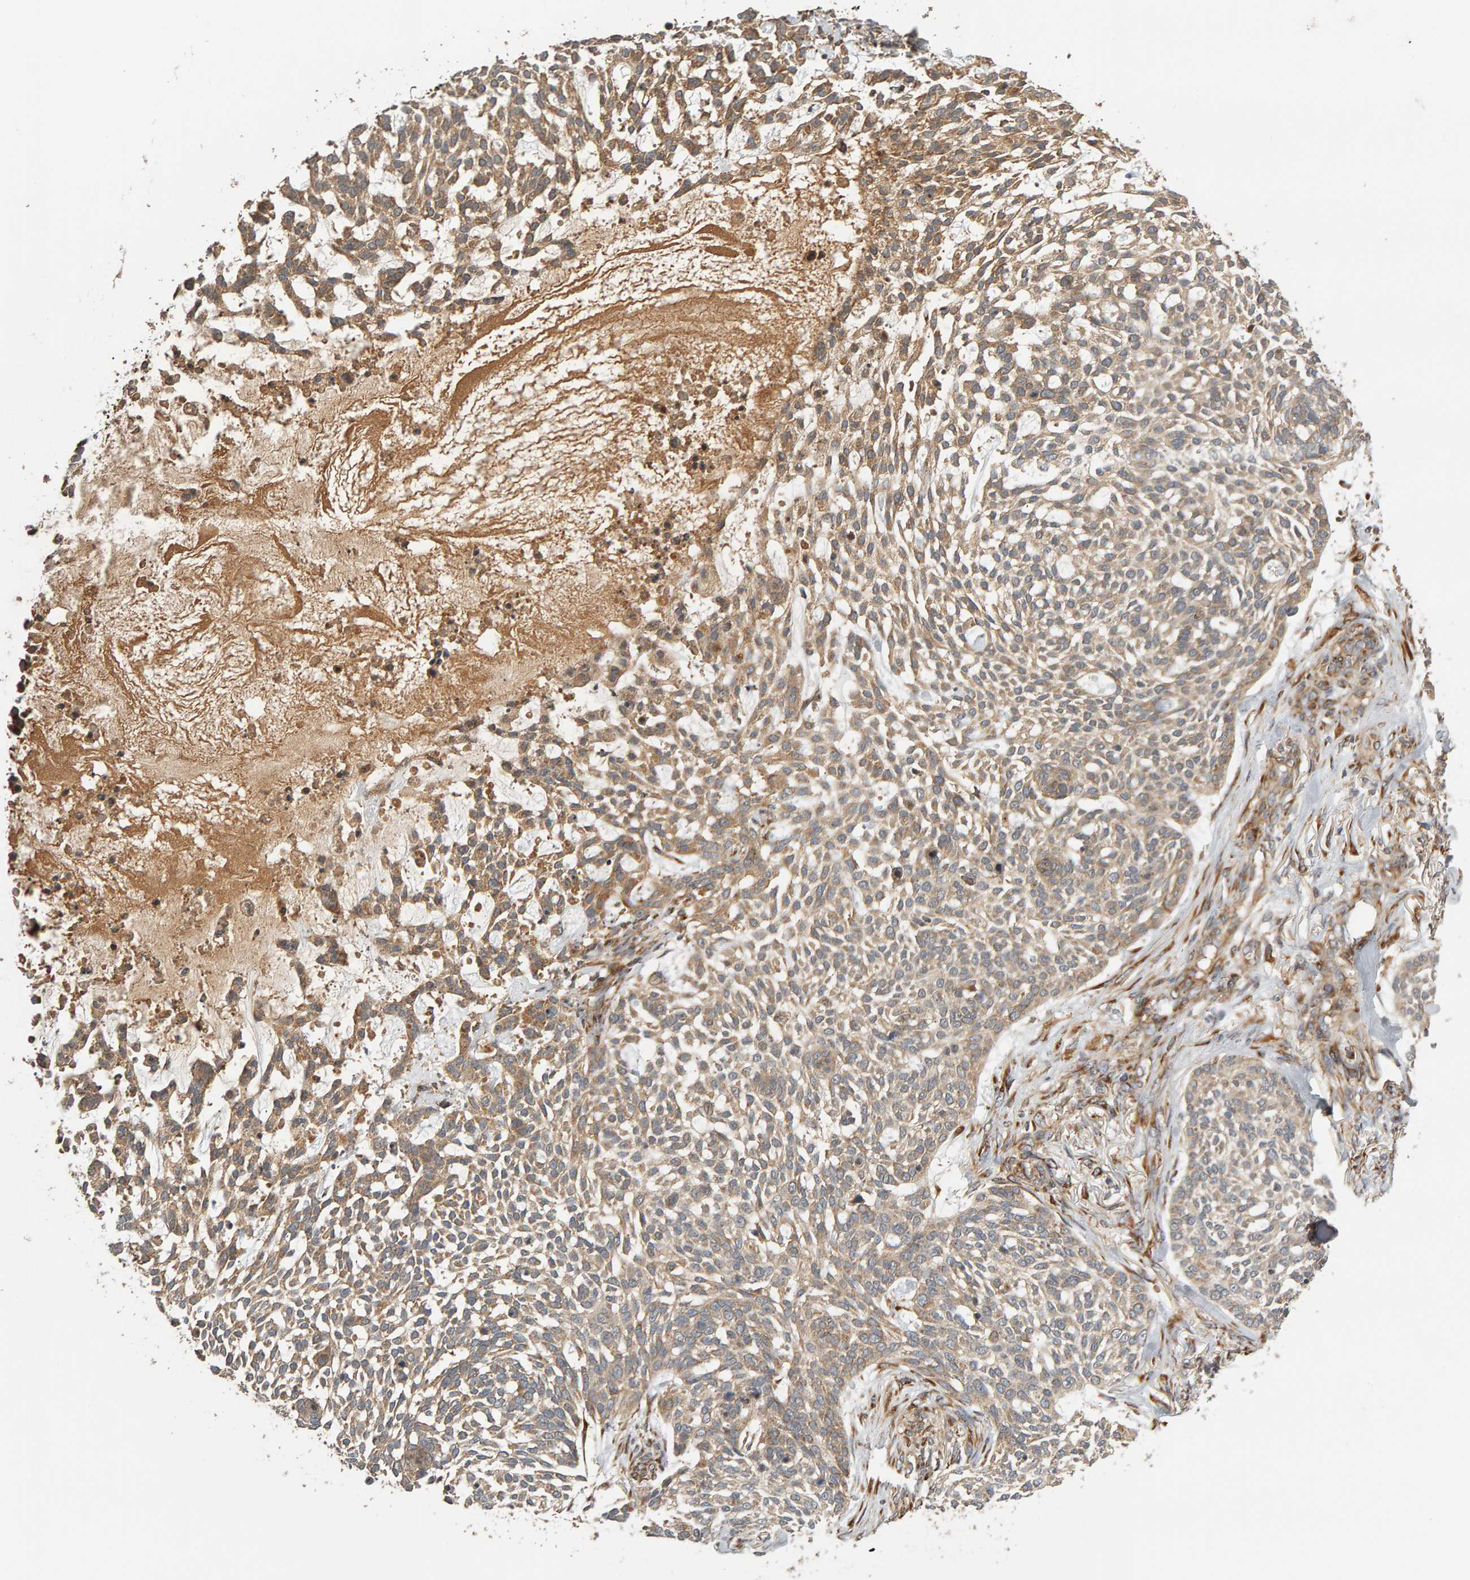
{"staining": {"intensity": "moderate", "quantity": "25%-75%", "location": "cytoplasmic/membranous"}, "tissue": "skin cancer", "cell_type": "Tumor cells", "image_type": "cancer", "snomed": [{"axis": "morphology", "description": "Basal cell carcinoma"}, {"axis": "topography", "description": "Skin"}], "caption": "Immunohistochemistry image of neoplastic tissue: human skin cancer (basal cell carcinoma) stained using immunohistochemistry (IHC) displays medium levels of moderate protein expression localized specifically in the cytoplasmic/membranous of tumor cells, appearing as a cytoplasmic/membranous brown color.", "gene": "ZFAND1", "patient": {"sex": "female", "age": 64}}